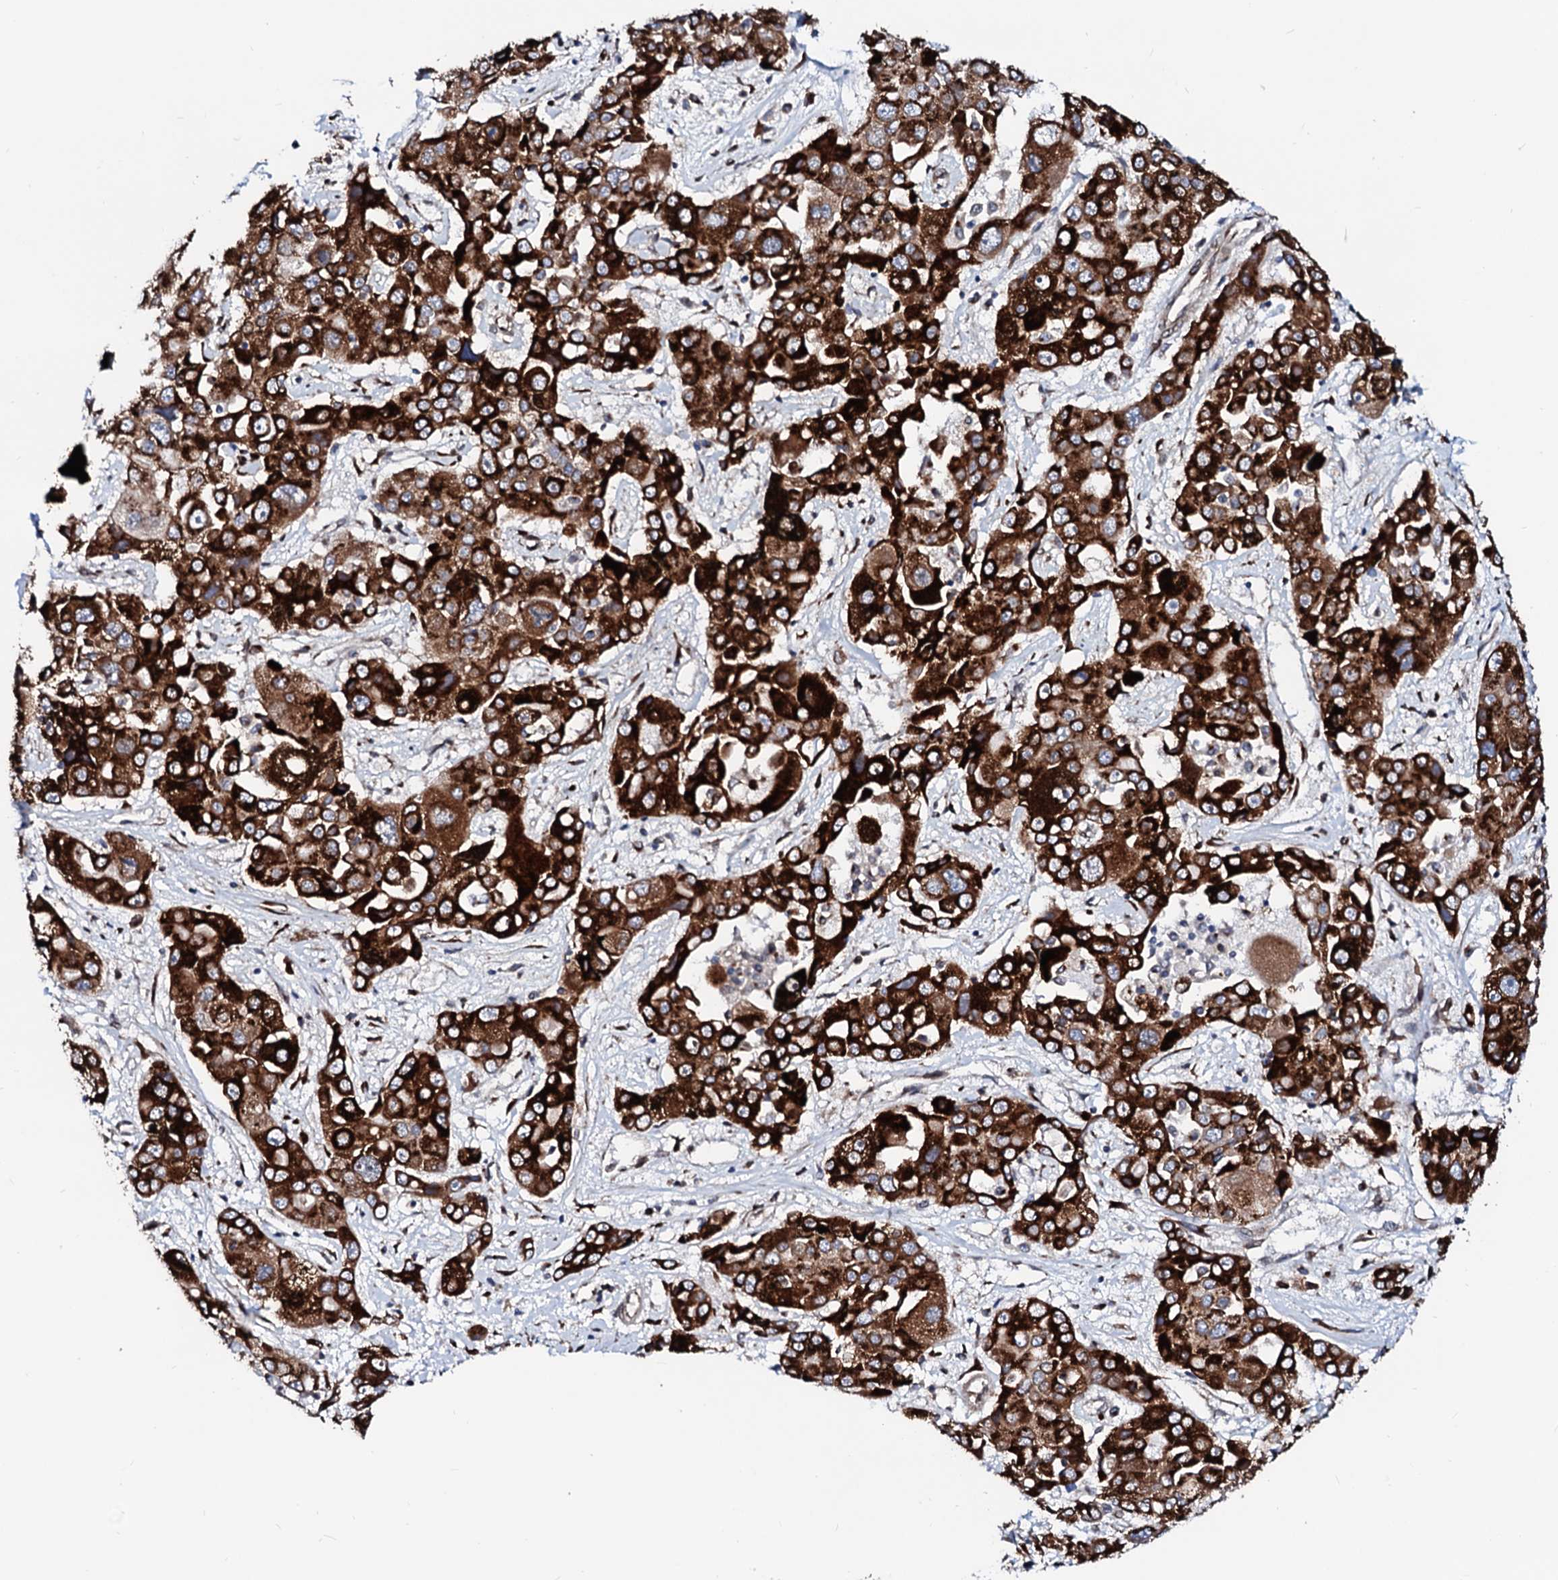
{"staining": {"intensity": "strong", "quantity": ">75%", "location": "cytoplasmic/membranous"}, "tissue": "liver cancer", "cell_type": "Tumor cells", "image_type": "cancer", "snomed": [{"axis": "morphology", "description": "Cholangiocarcinoma"}, {"axis": "topography", "description": "Liver"}], "caption": "Immunohistochemistry image of neoplastic tissue: human cholangiocarcinoma (liver) stained using immunohistochemistry displays high levels of strong protein expression localized specifically in the cytoplasmic/membranous of tumor cells, appearing as a cytoplasmic/membranous brown color.", "gene": "TMCO3", "patient": {"sex": "male", "age": 67}}